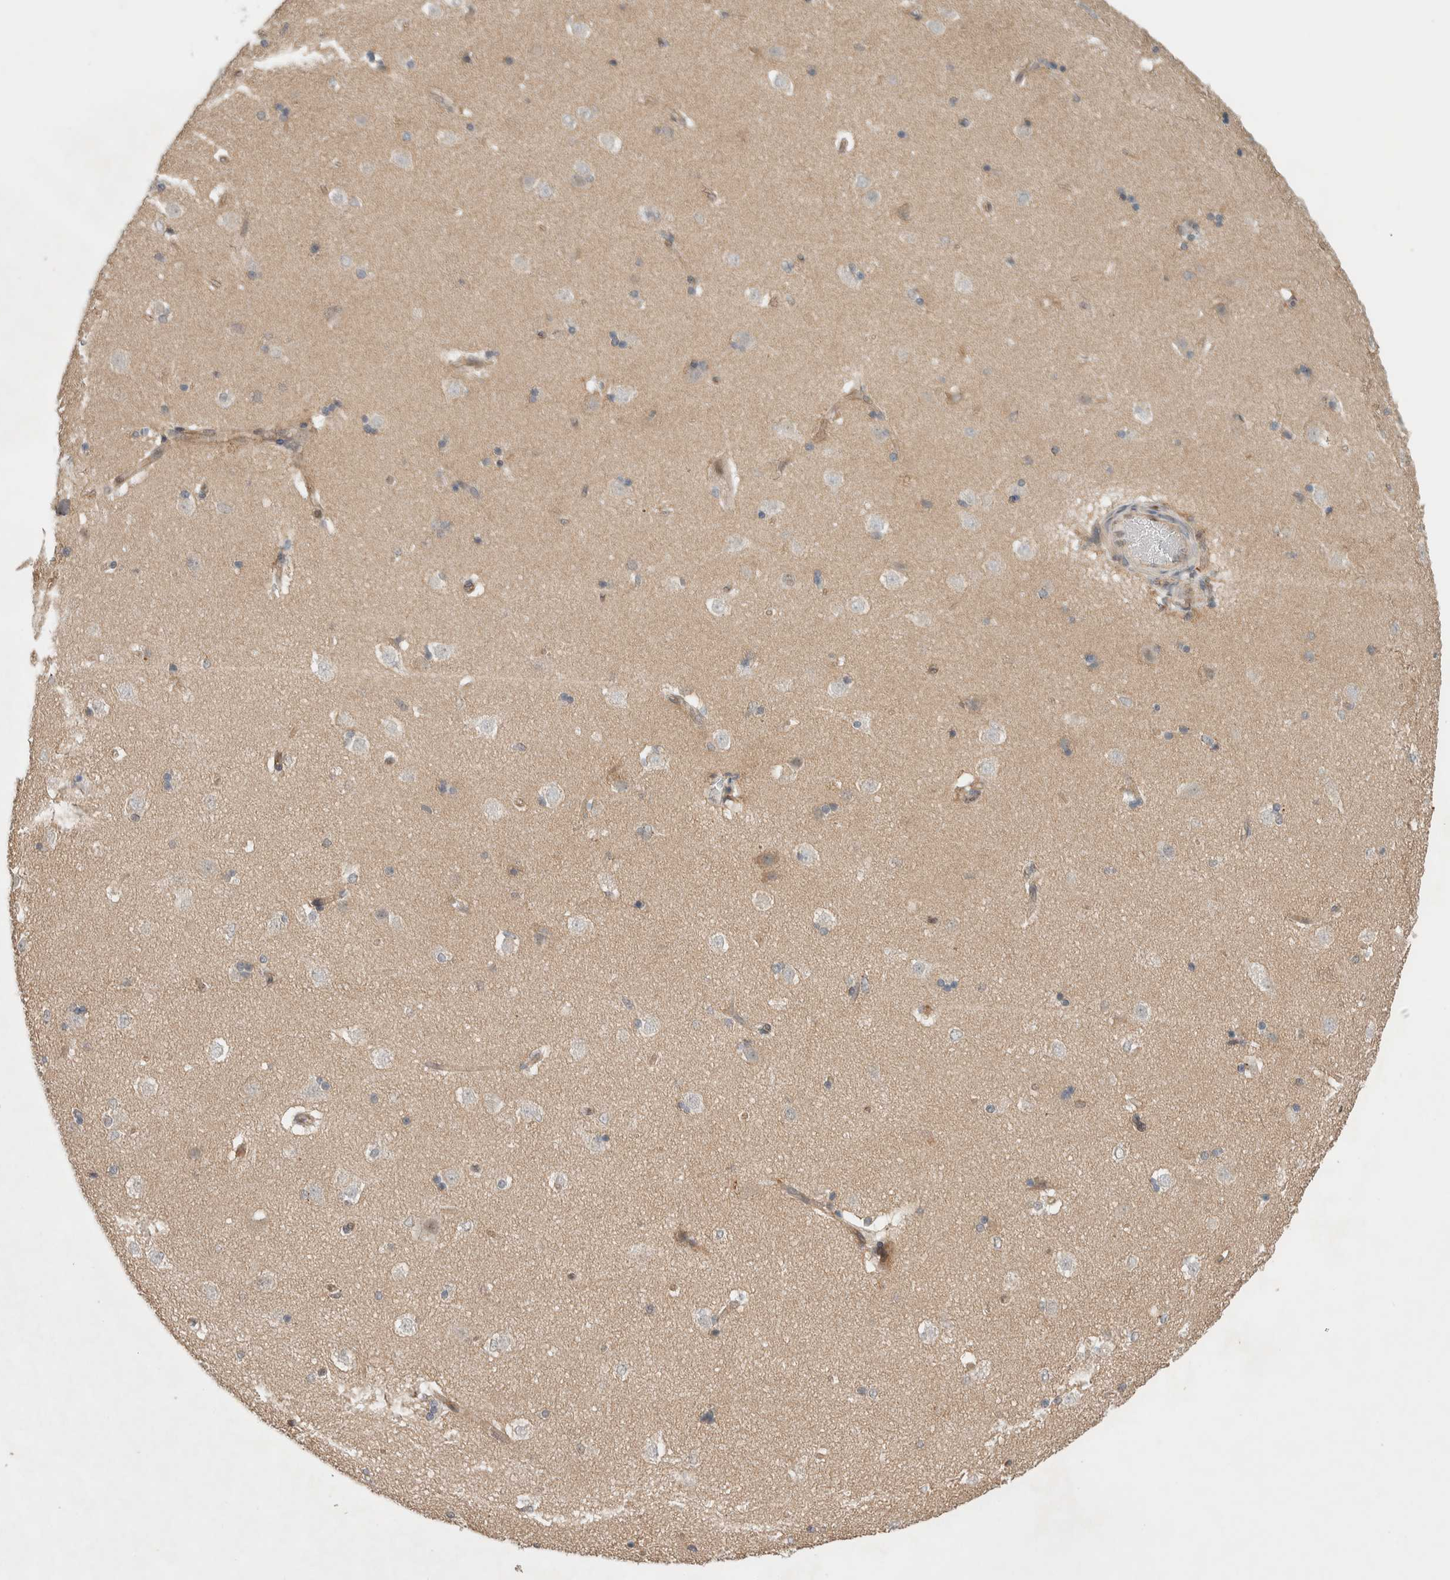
{"staining": {"intensity": "weak", "quantity": "<25%", "location": "cytoplasmic/membranous"}, "tissue": "caudate", "cell_type": "Glial cells", "image_type": "normal", "snomed": [{"axis": "morphology", "description": "Normal tissue, NOS"}, {"axis": "topography", "description": "Lateral ventricle wall"}], "caption": "DAB (3,3'-diaminobenzidine) immunohistochemical staining of unremarkable human caudate shows no significant positivity in glial cells.", "gene": "DEPTOR", "patient": {"sex": "female", "age": 19}}